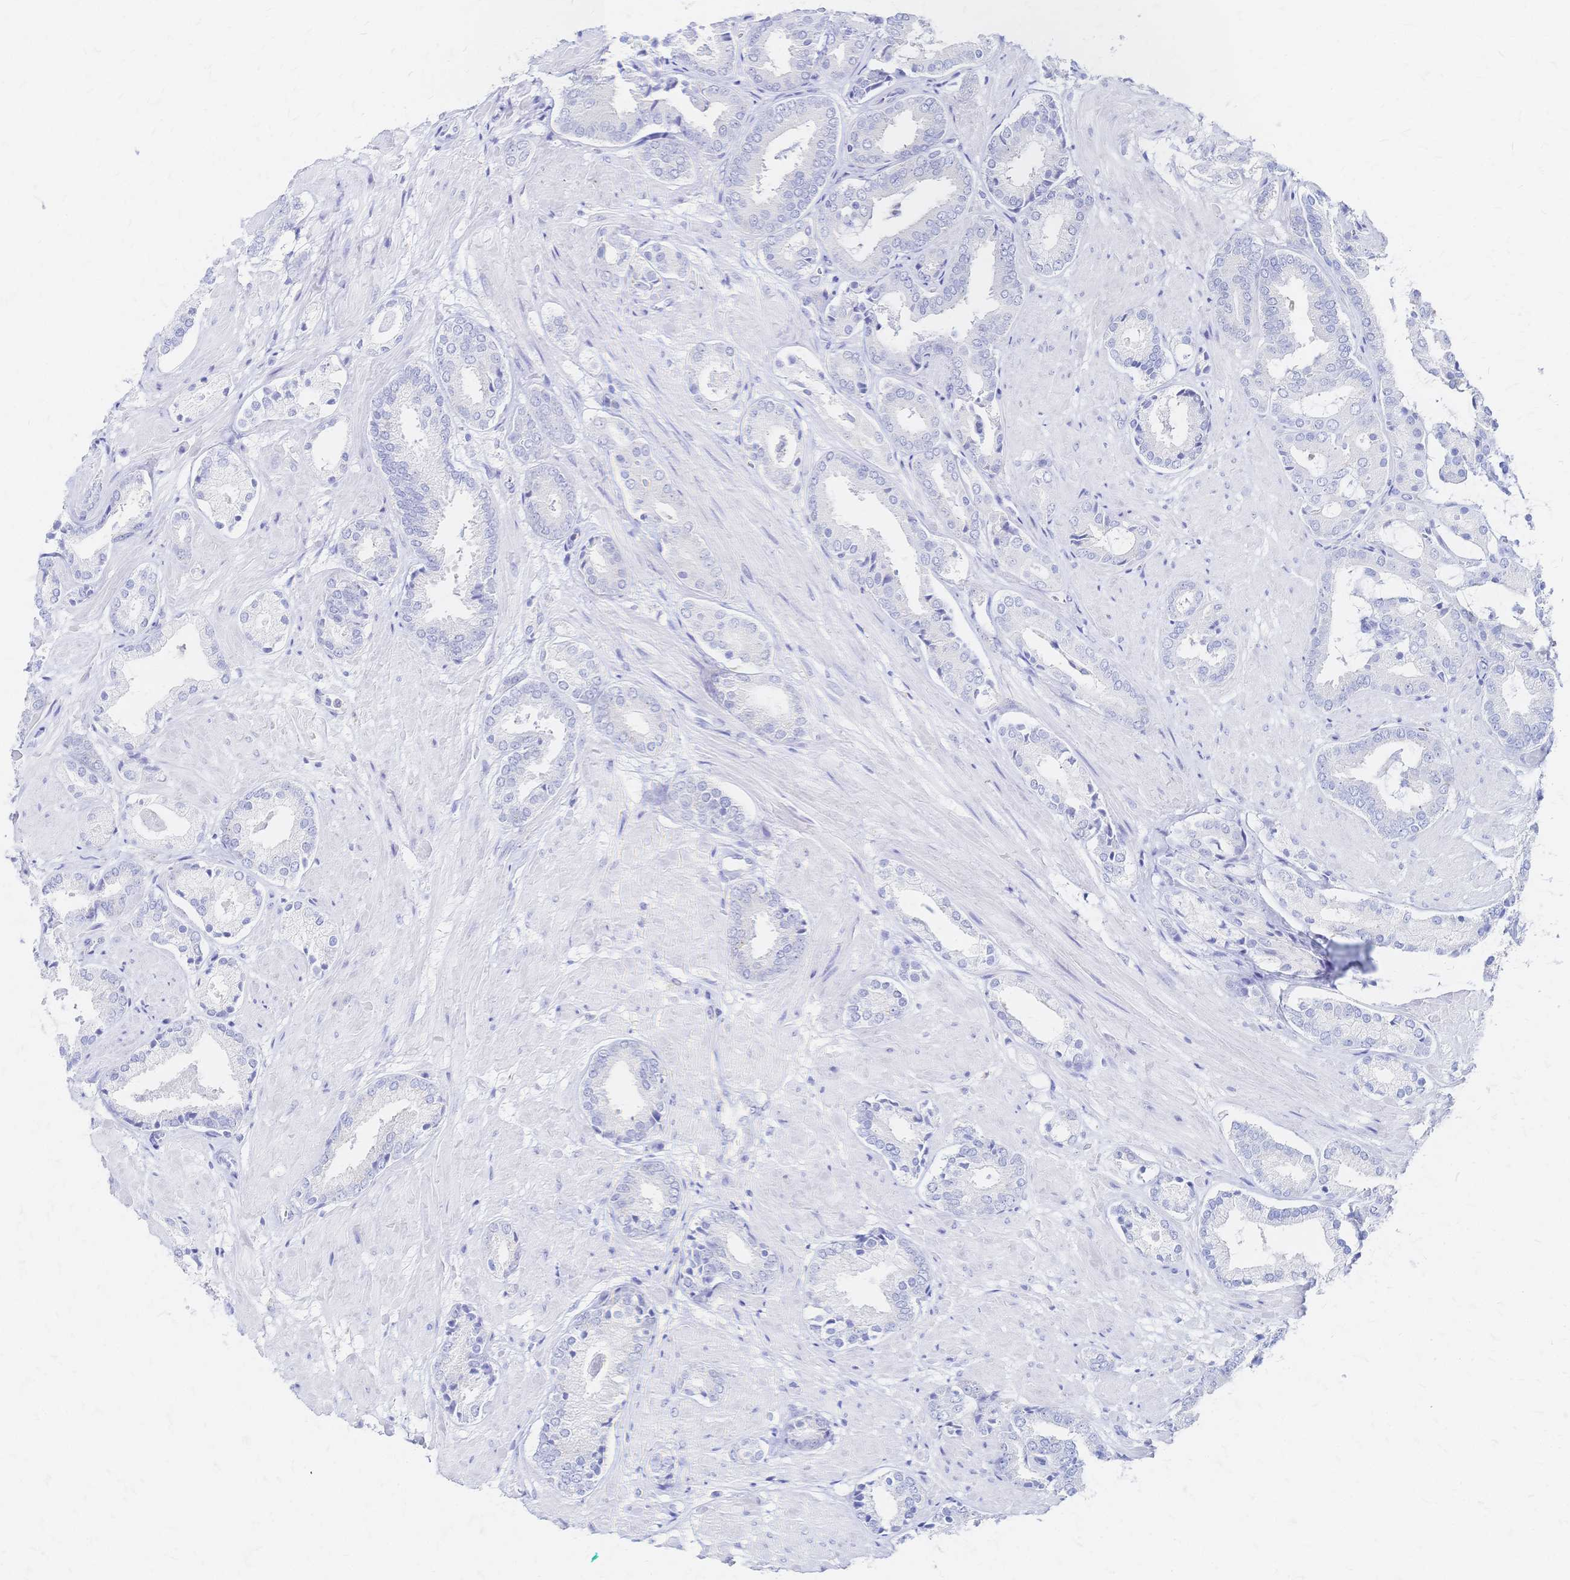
{"staining": {"intensity": "negative", "quantity": "none", "location": "none"}, "tissue": "prostate cancer", "cell_type": "Tumor cells", "image_type": "cancer", "snomed": [{"axis": "morphology", "description": "Adenocarcinoma, High grade"}, {"axis": "topography", "description": "Prostate"}], "caption": "The IHC histopathology image has no significant positivity in tumor cells of prostate cancer tissue.", "gene": "SLC5A1", "patient": {"sex": "male", "age": 56}}